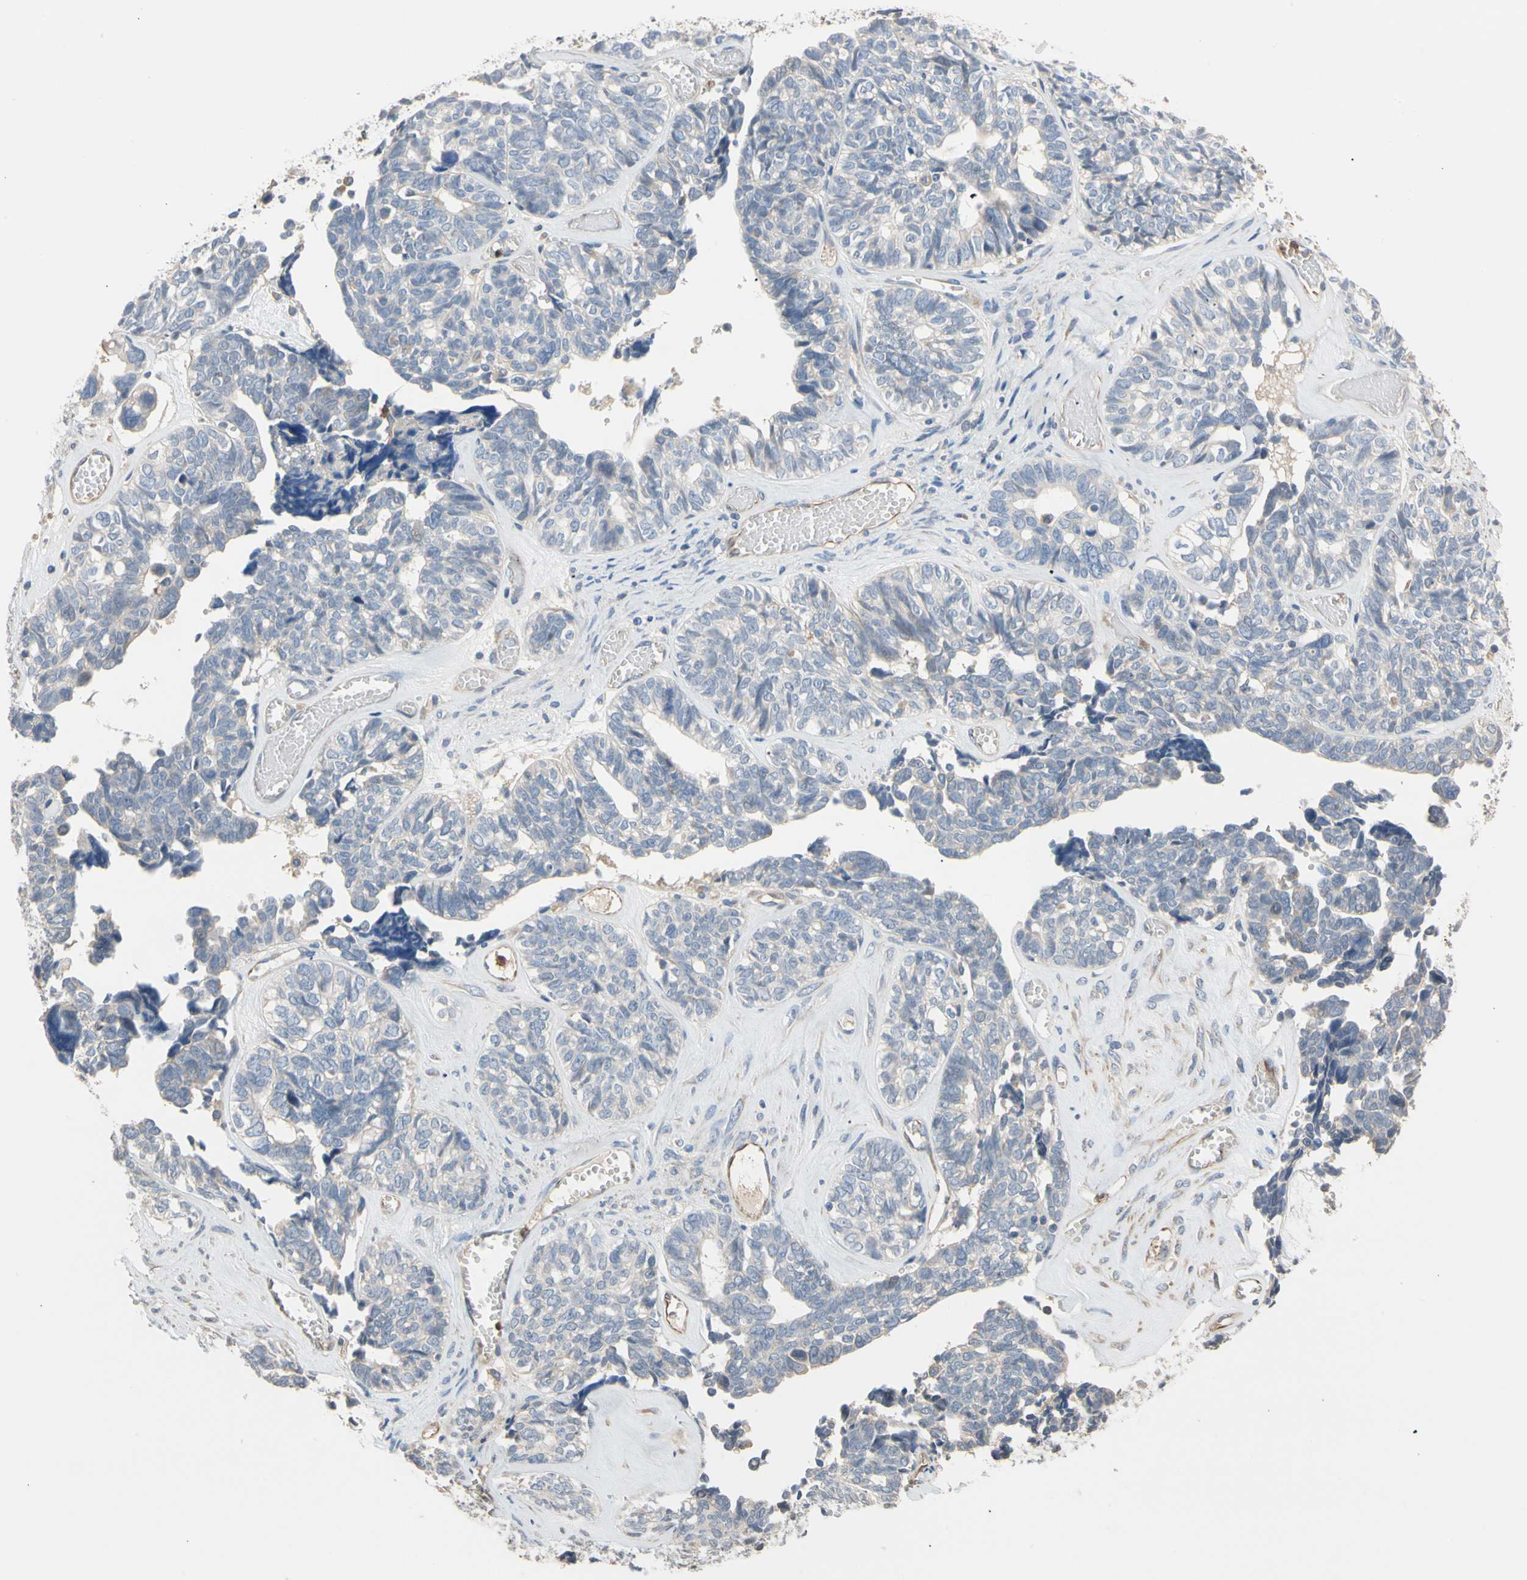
{"staining": {"intensity": "negative", "quantity": "none", "location": "none"}, "tissue": "ovarian cancer", "cell_type": "Tumor cells", "image_type": "cancer", "snomed": [{"axis": "morphology", "description": "Cystadenocarcinoma, serous, NOS"}, {"axis": "topography", "description": "Ovary"}], "caption": "A micrograph of human serous cystadenocarcinoma (ovarian) is negative for staining in tumor cells.", "gene": "BBOX1", "patient": {"sex": "female", "age": 79}}